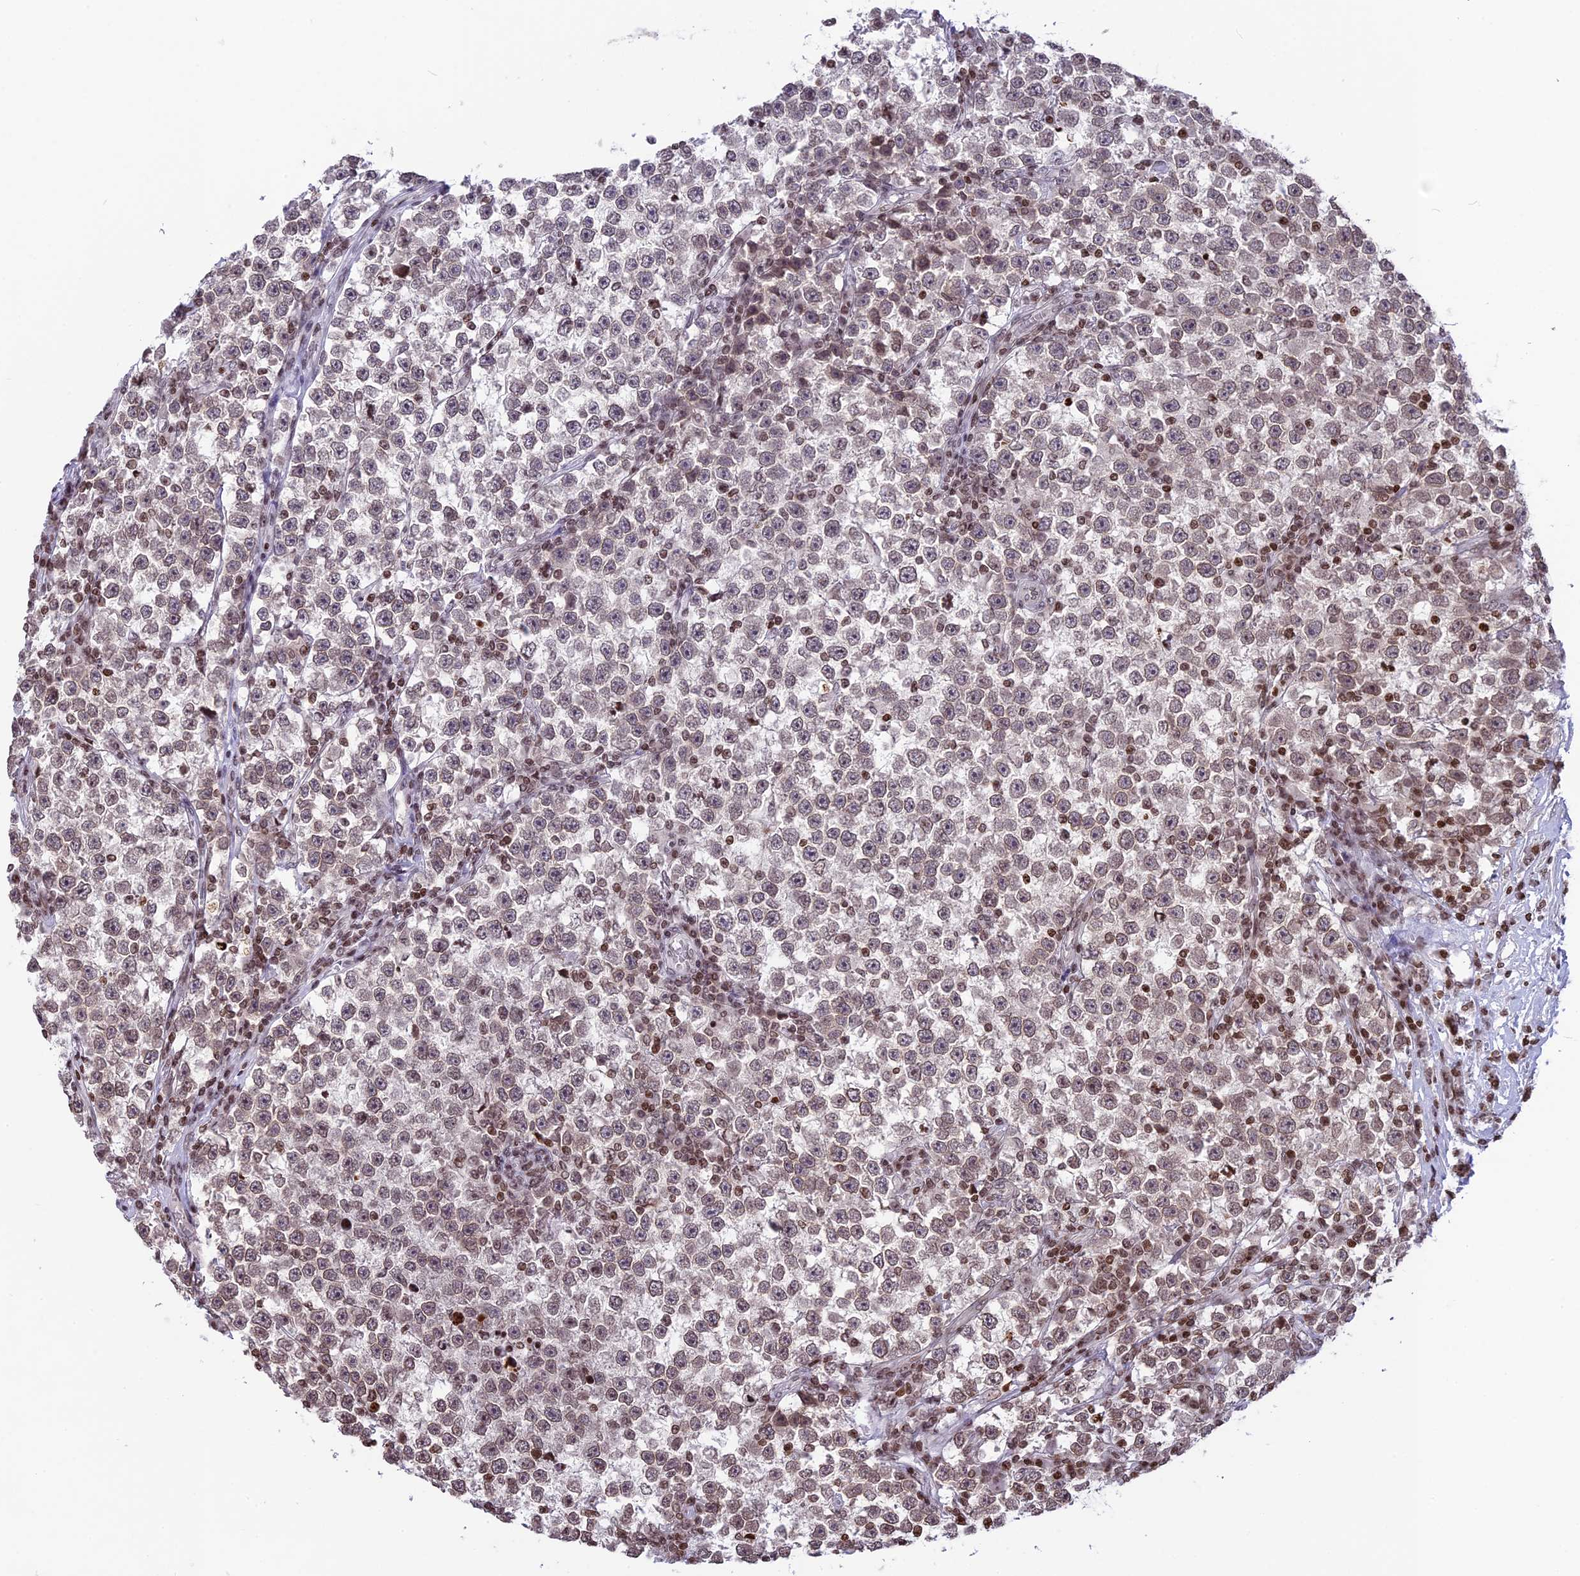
{"staining": {"intensity": "weak", "quantity": ">75%", "location": "nuclear"}, "tissue": "testis cancer", "cell_type": "Tumor cells", "image_type": "cancer", "snomed": [{"axis": "morphology", "description": "Normal tissue, NOS"}, {"axis": "morphology", "description": "Seminoma, NOS"}, {"axis": "topography", "description": "Testis"}], "caption": "A histopathology image of human testis seminoma stained for a protein exhibits weak nuclear brown staining in tumor cells. (IHC, brightfield microscopy, high magnification).", "gene": "TET2", "patient": {"sex": "male", "age": 43}}